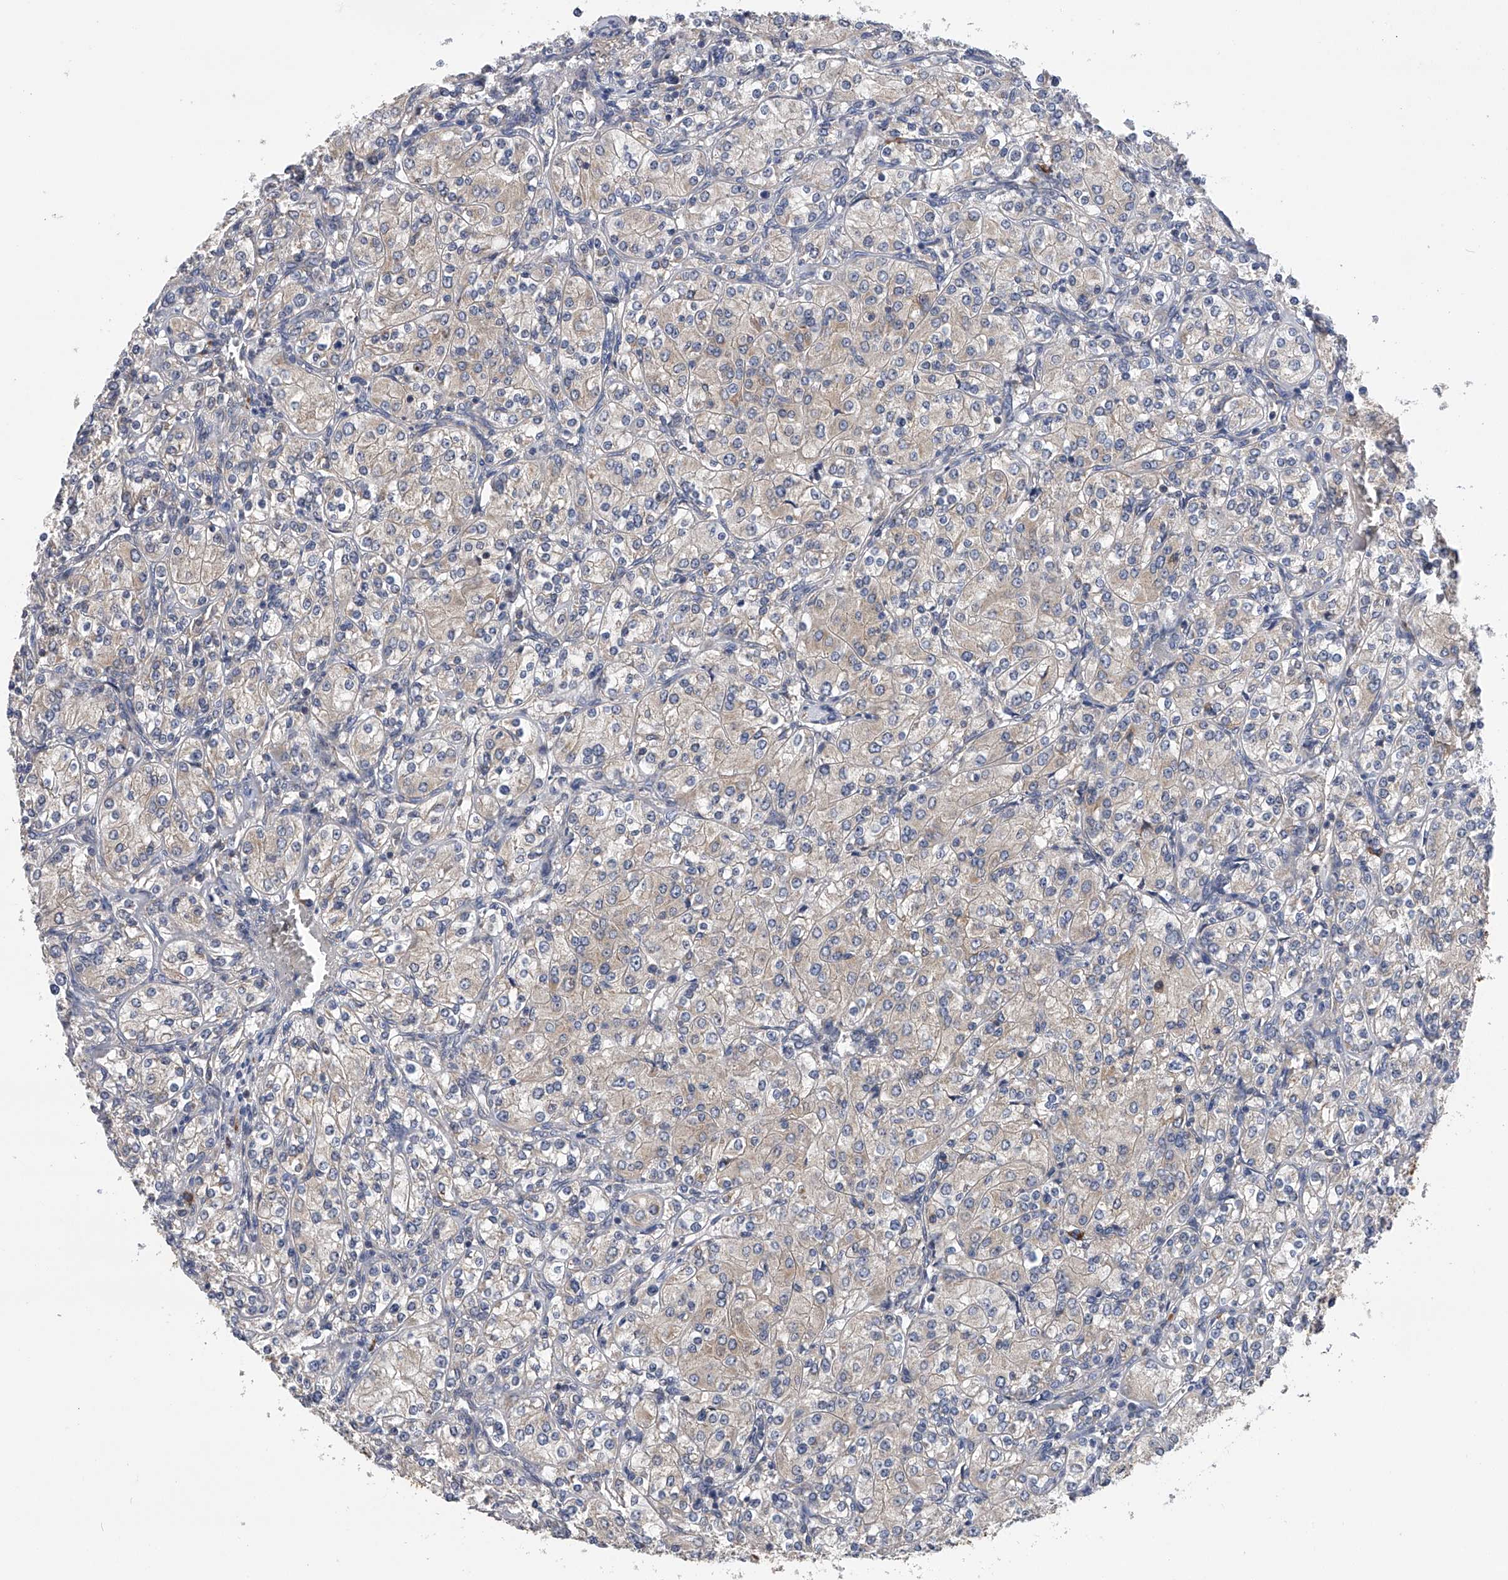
{"staining": {"intensity": "negative", "quantity": "none", "location": "none"}, "tissue": "renal cancer", "cell_type": "Tumor cells", "image_type": "cancer", "snomed": [{"axis": "morphology", "description": "Adenocarcinoma, NOS"}, {"axis": "topography", "description": "Kidney"}], "caption": "Protein analysis of renal adenocarcinoma demonstrates no significant staining in tumor cells.", "gene": "SPOCK1", "patient": {"sex": "male", "age": 77}}